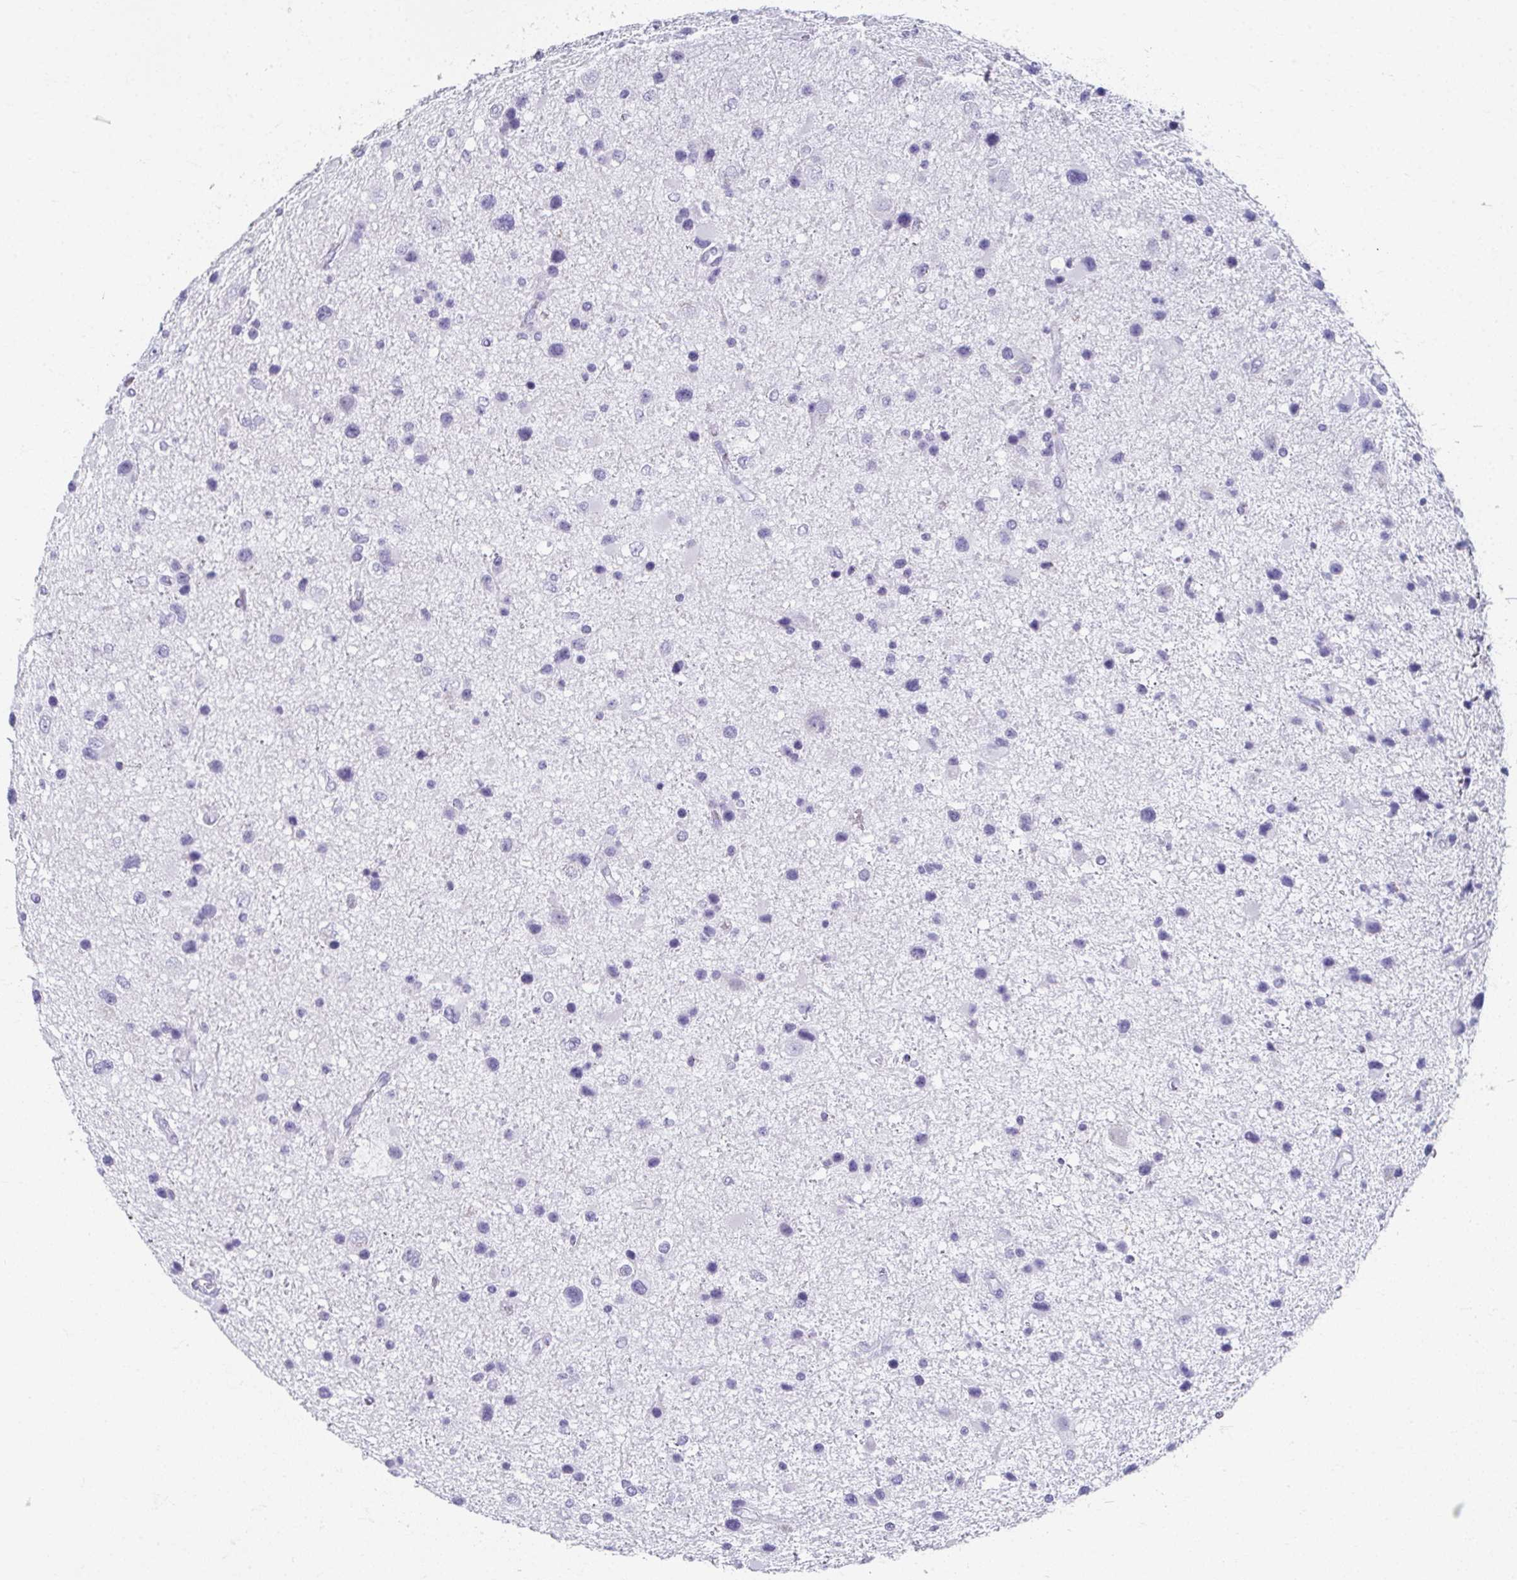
{"staining": {"intensity": "negative", "quantity": "none", "location": "none"}, "tissue": "glioma", "cell_type": "Tumor cells", "image_type": "cancer", "snomed": [{"axis": "morphology", "description": "Glioma, malignant, Low grade"}, {"axis": "topography", "description": "Brain"}], "caption": "The photomicrograph displays no significant positivity in tumor cells of glioma.", "gene": "GHRL", "patient": {"sex": "female", "age": 32}}